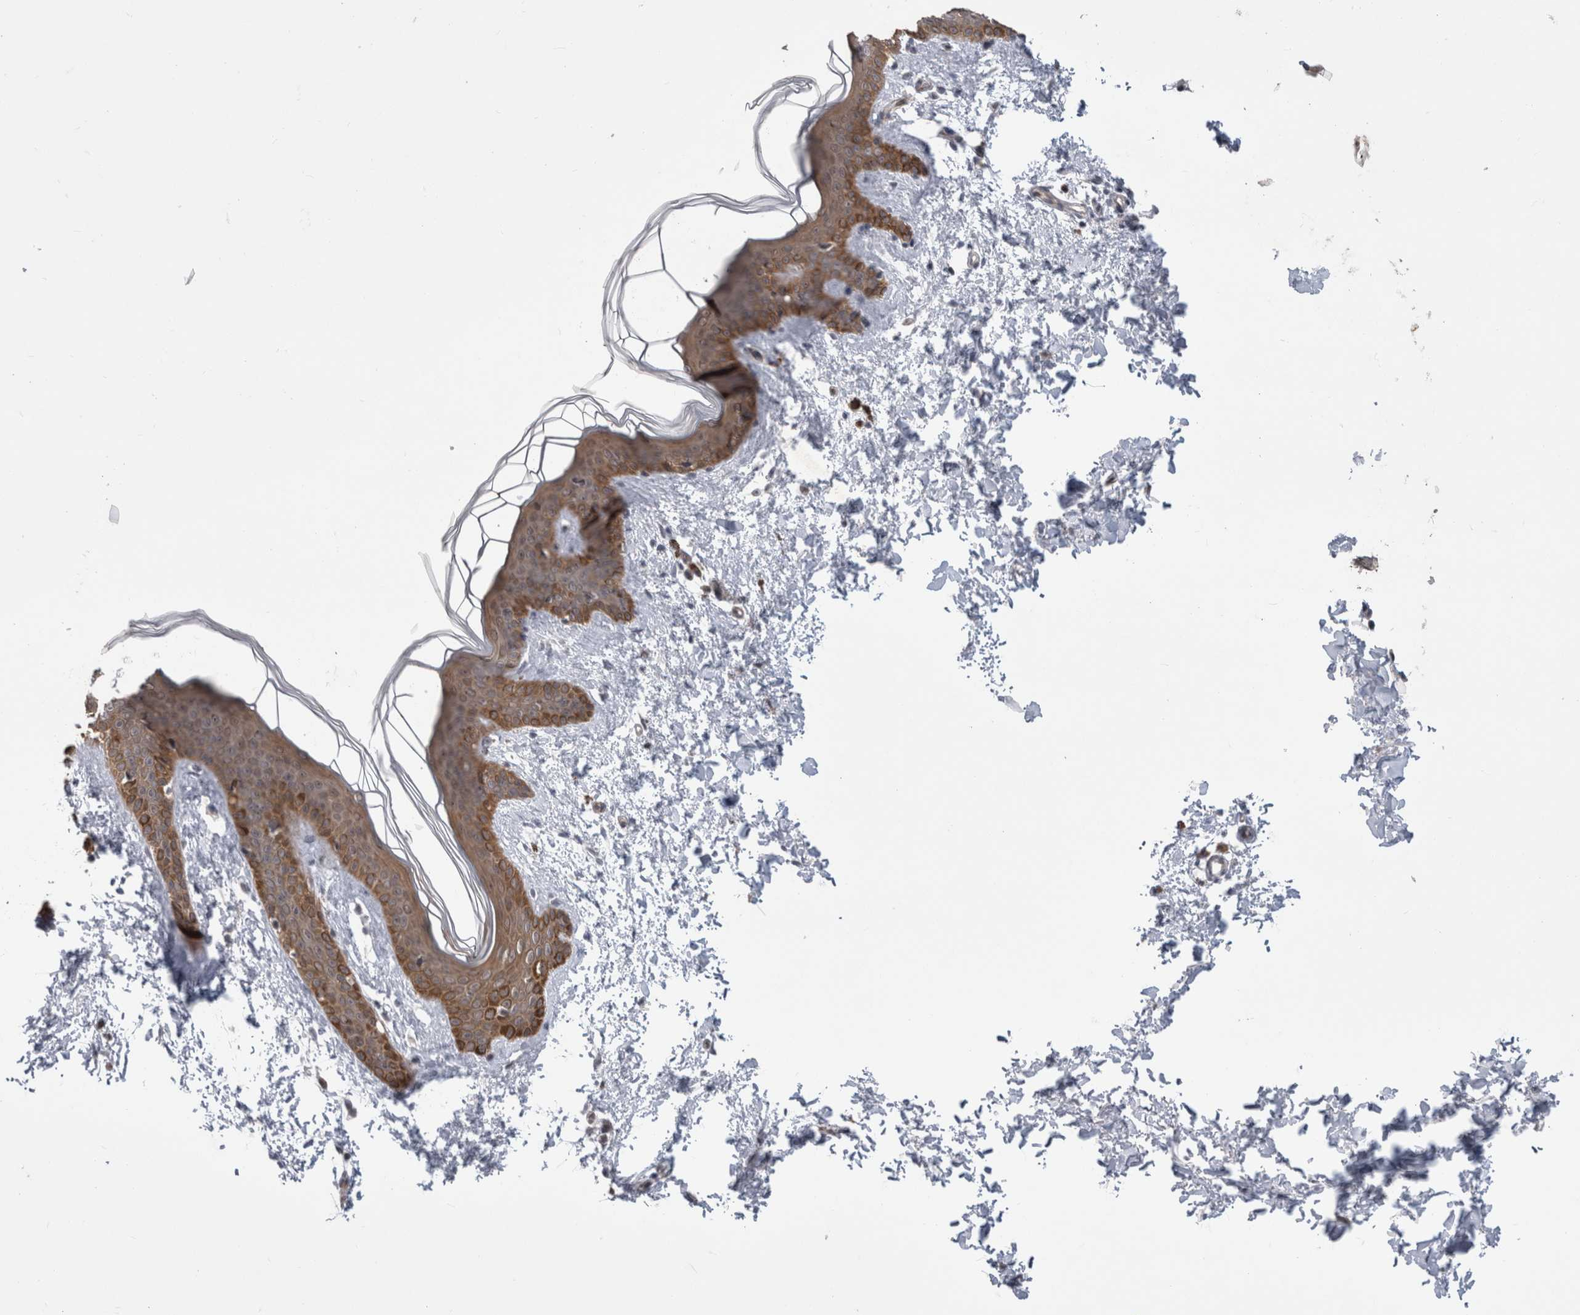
{"staining": {"intensity": "weak", "quantity": ">75%", "location": "cytoplasmic/membranous"}, "tissue": "skin", "cell_type": "Fibroblasts", "image_type": "normal", "snomed": [{"axis": "morphology", "description": "Normal tissue, NOS"}, {"axis": "topography", "description": "Skin"}], "caption": "Immunohistochemical staining of unremarkable human skin reveals low levels of weak cytoplasmic/membranous staining in approximately >75% of fibroblasts.", "gene": "FAM83H", "patient": {"sex": "female", "age": 46}}